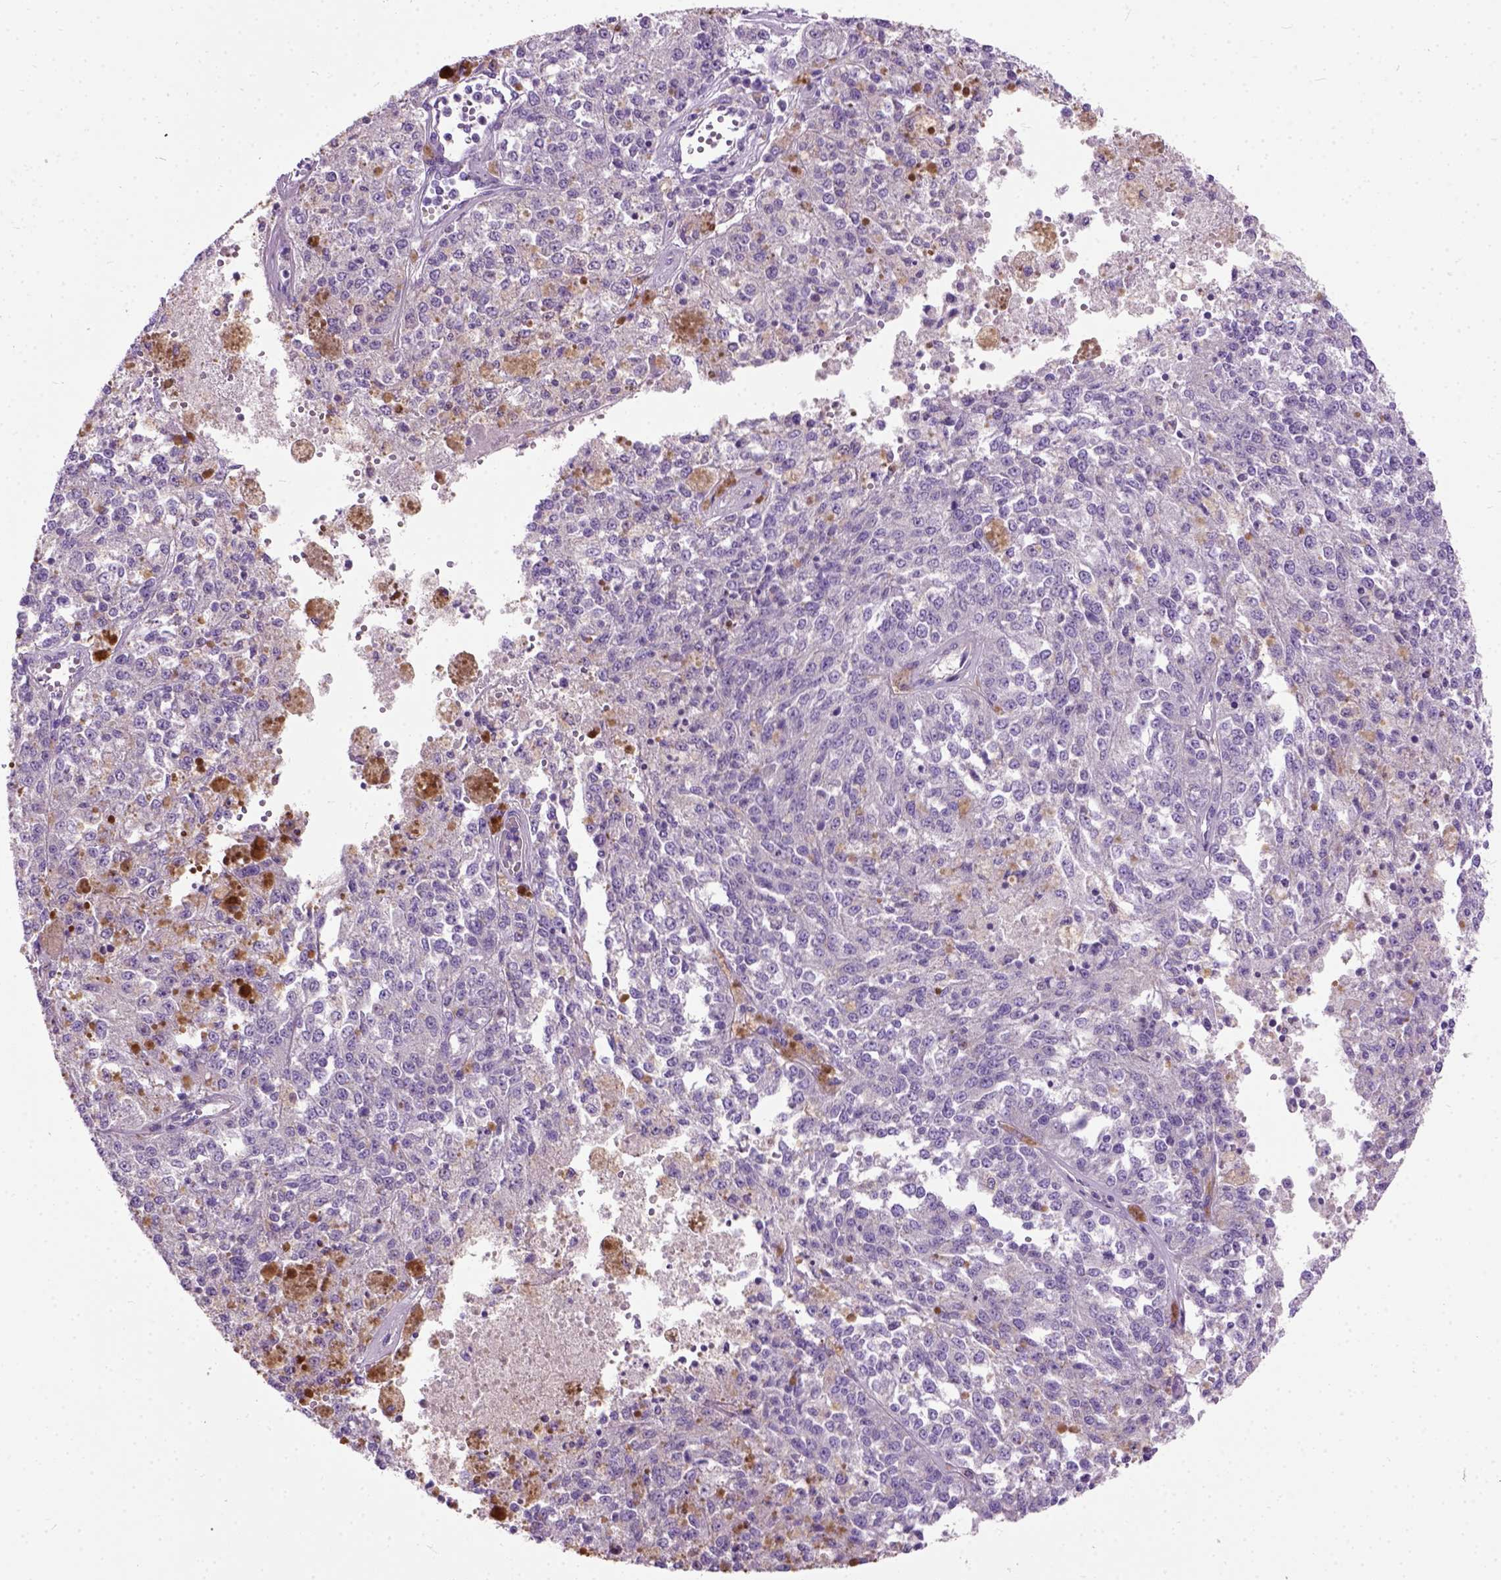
{"staining": {"intensity": "negative", "quantity": "none", "location": "none"}, "tissue": "melanoma", "cell_type": "Tumor cells", "image_type": "cancer", "snomed": [{"axis": "morphology", "description": "Malignant melanoma, Metastatic site"}, {"axis": "topography", "description": "Lymph node"}], "caption": "This is a image of immunohistochemistry staining of melanoma, which shows no staining in tumor cells. (Stains: DAB immunohistochemistry with hematoxylin counter stain, Microscopy: brightfield microscopy at high magnification).", "gene": "SEMA4F", "patient": {"sex": "female", "age": 64}}